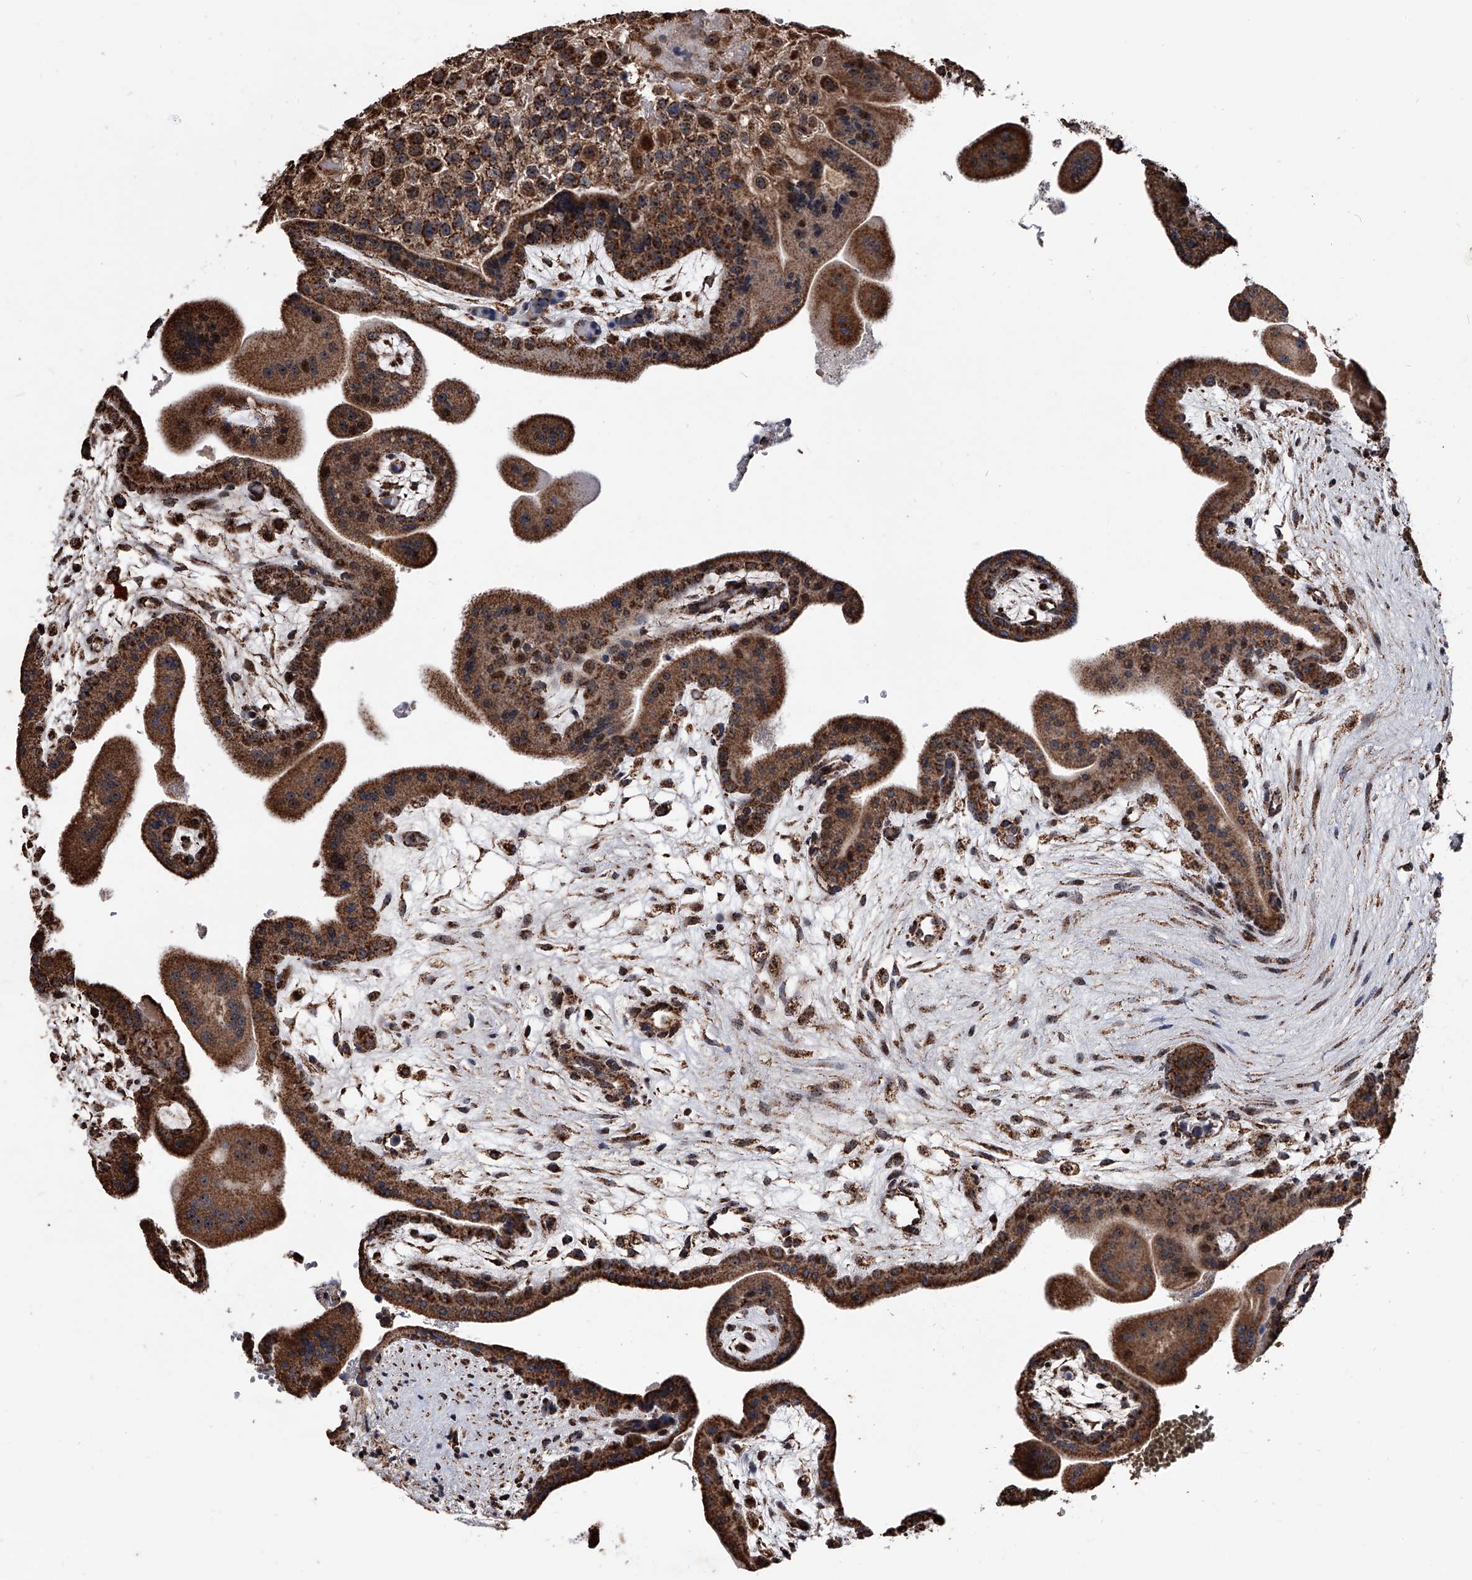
{"staining": {"intensity": "moderate", "quantity": ">75%", "location": "cytoplasmic/membranous"}, "tissue": "placenta", "cell_type": "Decidual cells", "image_type": "normal", "snomed": [{"axis": "morphology", "description": "Normal tissue, NOS"}, {"axis": "topography", "description": "Placenta"}], "caption": "The micrograph demonstrates staining of normal placenta, revealing moderate cytoplasmic/membranous protein positivity (brown color) within decidual cells.", "gene": "SMPDL3A", "patient": {"sex": "female", "age": 35}}